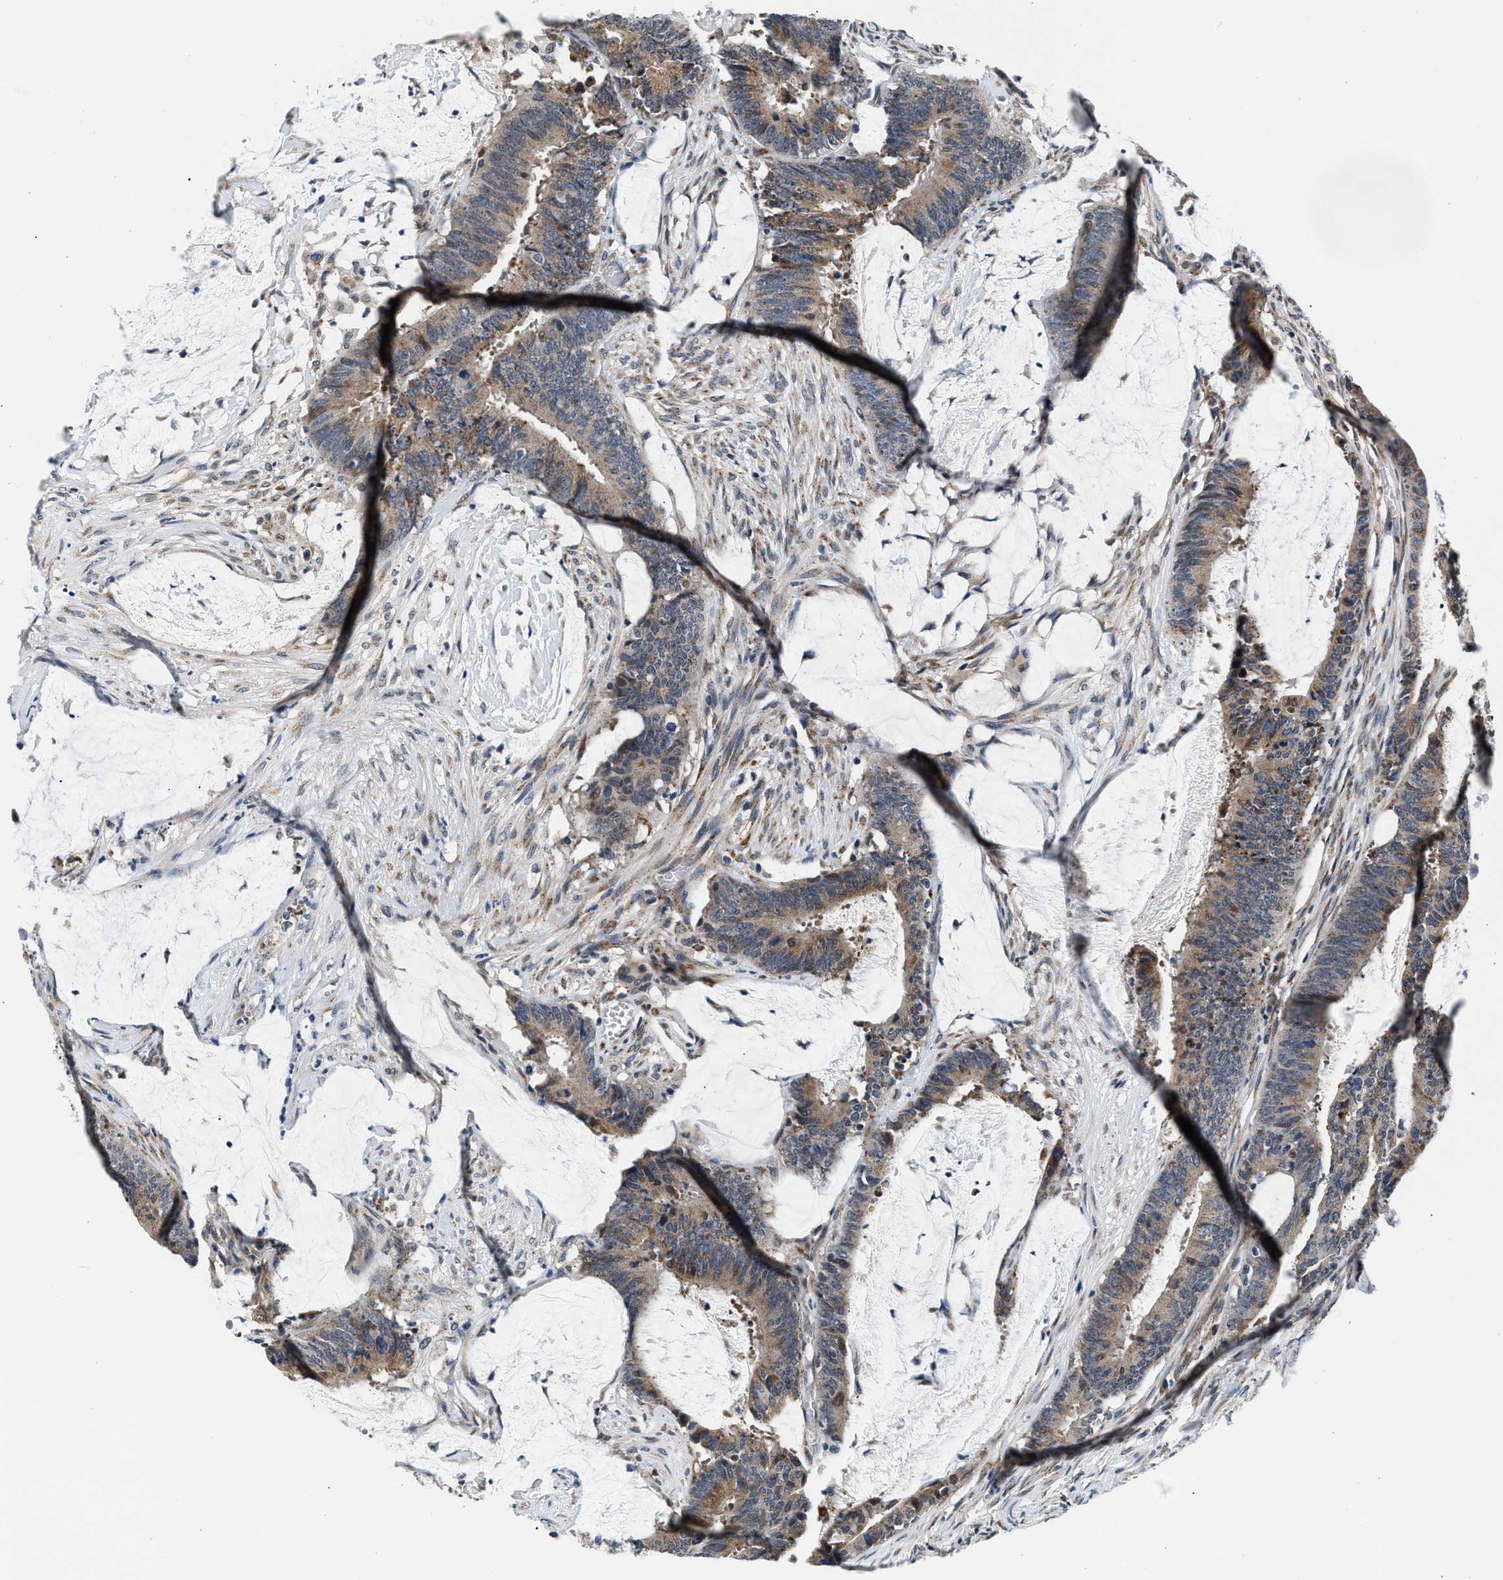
{"staining": {"intensity": "weak", "quantity": ">75%", "location": "cytoplasmic/membranous"}, "tissue": "colorectal cancer", "cell_type": "Tumor cells", "image_type": "cancer", "snomed": [{"axis": "morphology", "description": "Adenocarcinoma, NOS"}, {"axis": "topography", "description": "Rectum"}], "caption": "A histopathology image showing weak cytoplasmic/membranous expression in about >75% of tumor cells in colorectal adenocarcinoma, as visualized by brown immunohistochemical staining.", "gene": "KCNMB2", "patient": {"sex": "female", "age": 66}}